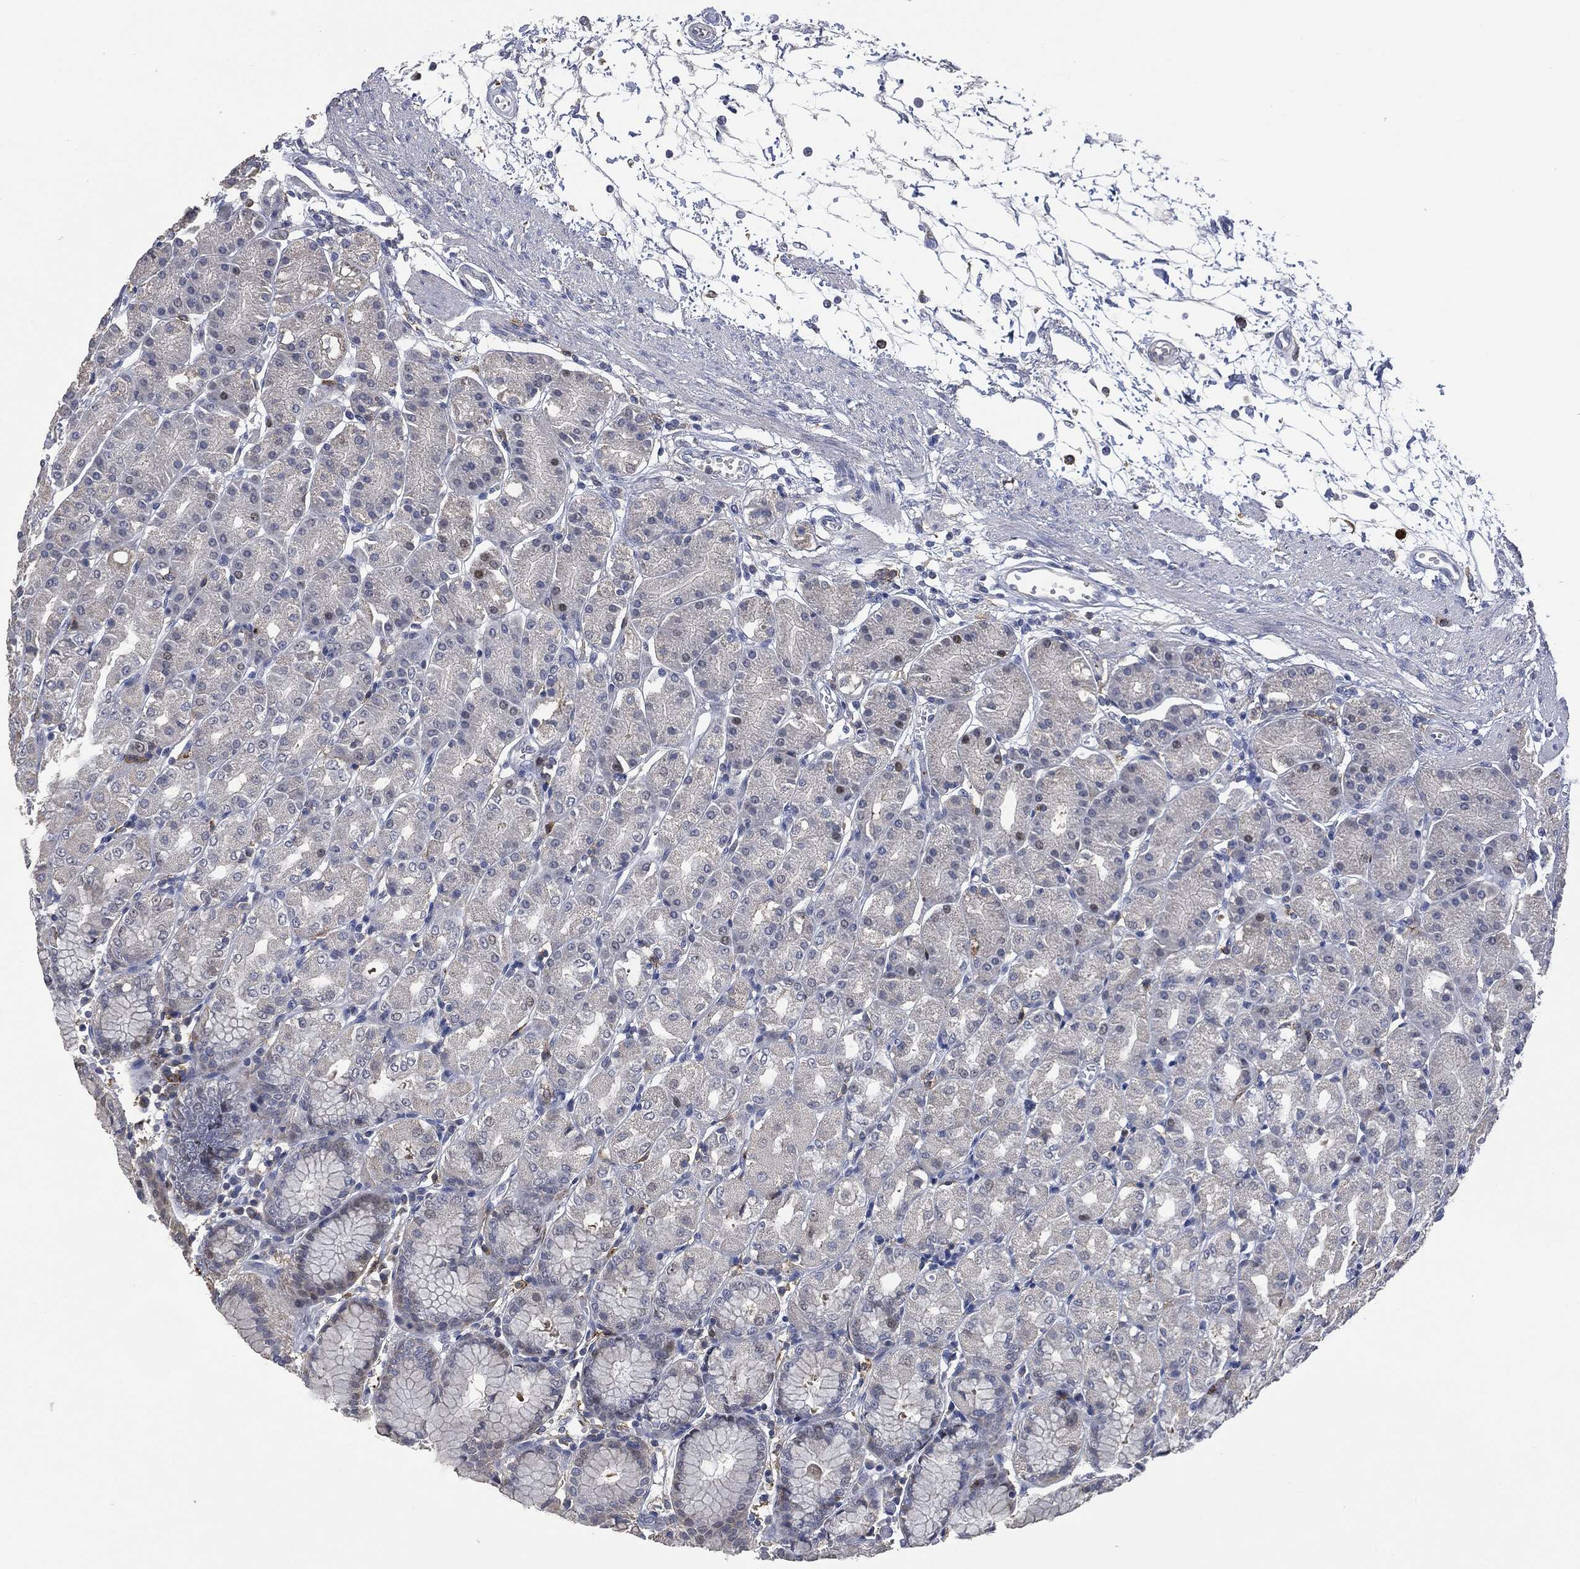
{"staining": {"intensity": "strong", "quantity": "<25%", "location": "nuclear"}, "tissue": "stomach", "cell_type": "Glandular cells", "image_type": "normal", "snomed": [{"axis": "morphology", "description": "Normal tissue, NOS"}, {"axis": "morphology", "description": "Adenocarcinoma, NOS"}, {"axis": "topography", "description": "Stomach"}], "caption": "Human stomach stained with a brown dye demonstrates strong nuclear positive positivity in about <25% of glandular cells.", "gene": "CD33", "patient": {"sex": "female", "age": 81}}